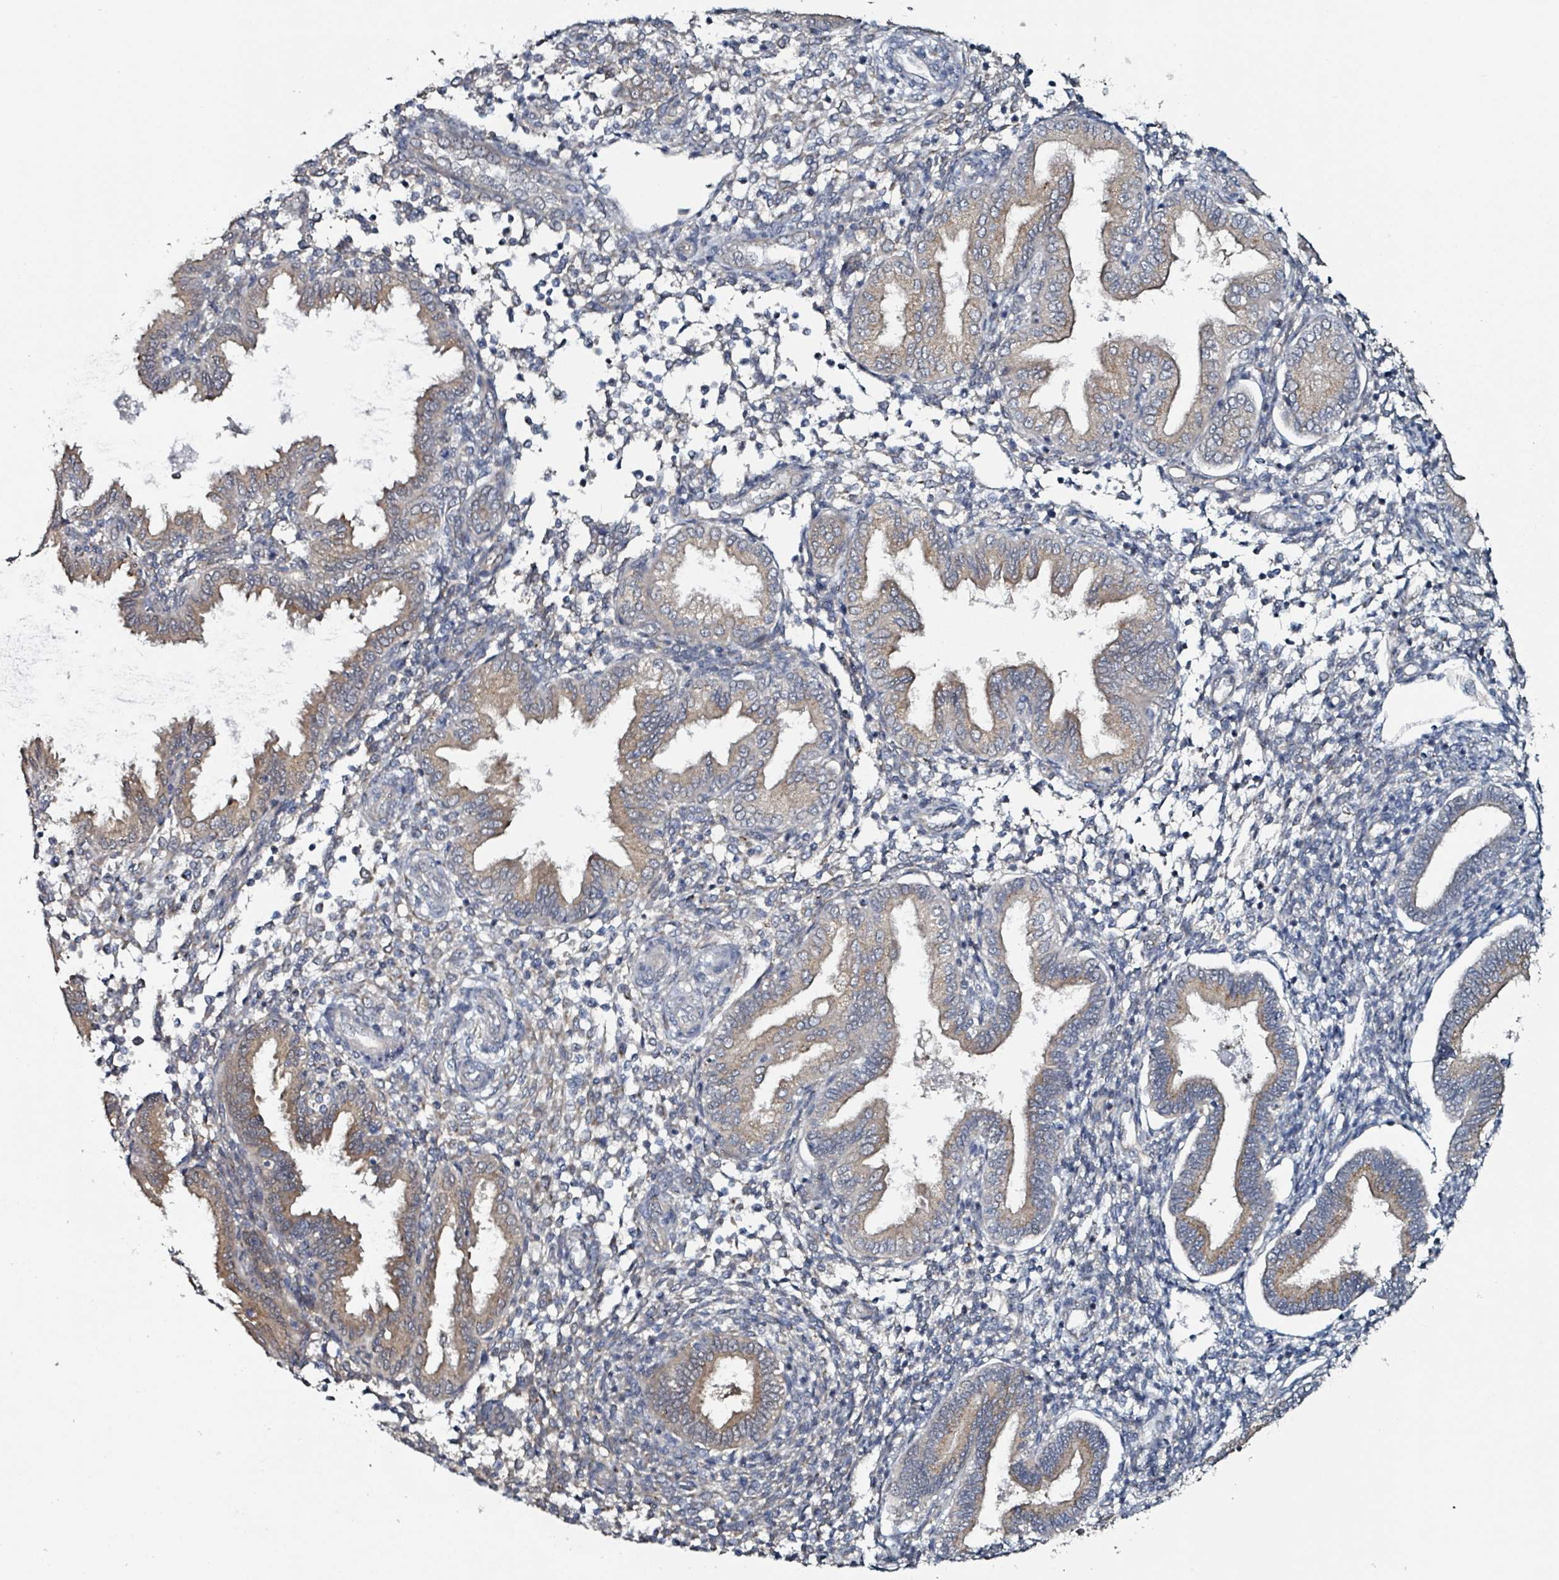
{"staining": {"intensity": "negative", "quantity": "none", "location": "none"}, "tissue": "endometrium", "cell_type": "Cells in endometrial stroma", "image_type": "normal", "snomed": [{"axis": "morphology", "description": "Normal tissue, NOS"}, {"axis": "topography", "description": "Endometrium"}], "caption": "Endometrium stained for a protein using immunohistochemistry shows no staining cells in endometrial stroma.", "gene": "B3GAT3", "patient": {"sex": "female", "age": 53}}